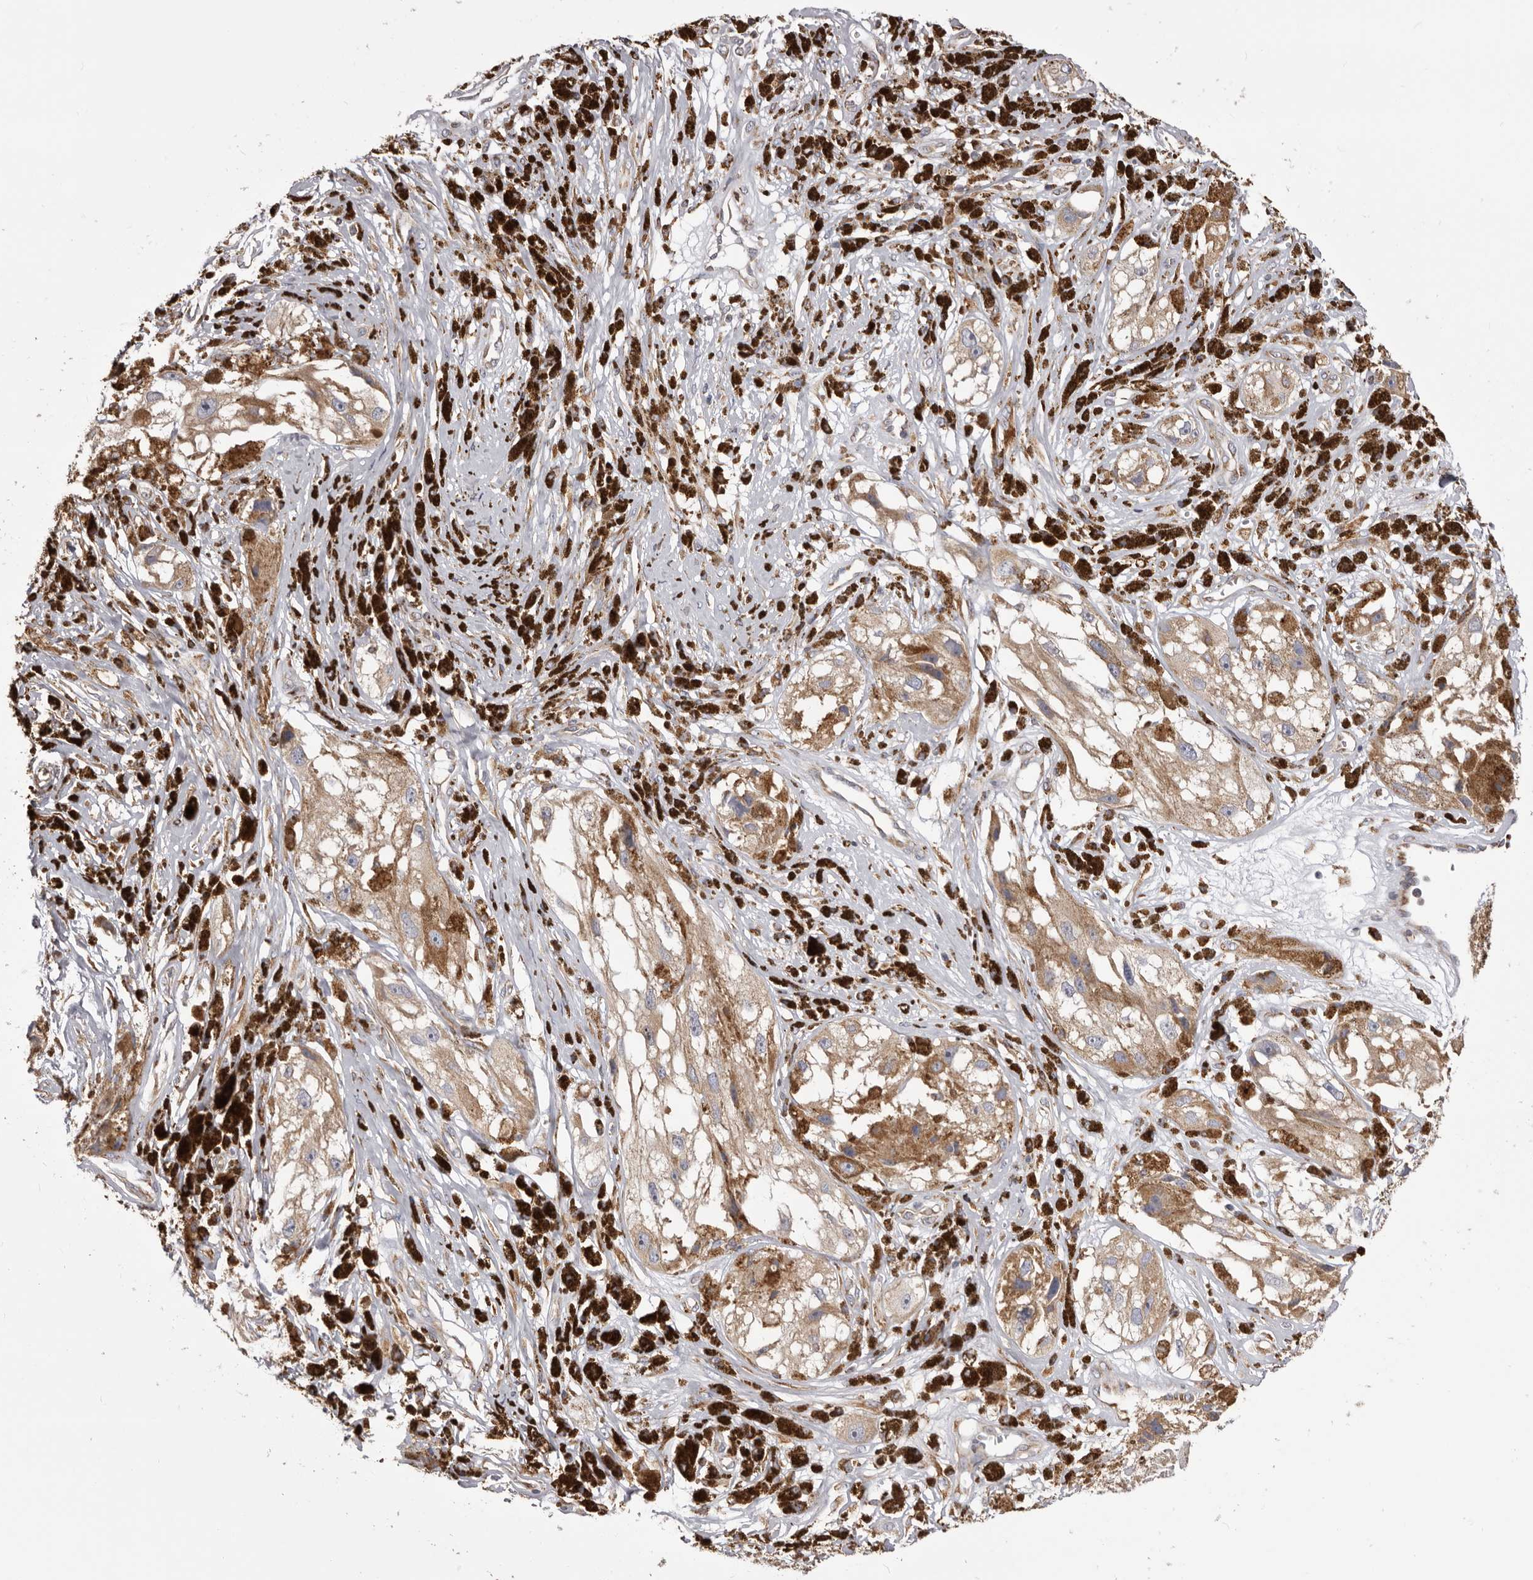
{"staining": {"intensity": "weak", "quantity": ">75%", "location": "cytoplasmic/membranous"}, "tissue": "melanoma", "cell_type": "Tumor cells", "image_type": "cancer", "snomed": [{"axis": "morphology", "description": "Malignant melanoma, NOS"}, {"axis": "topography", "description": "Skin"}], "caption": "High-power microscopy captured an IHC histopathology image of malignant melanoma, revealing weak cytoplasmic/membranous staining in about >75% of tumor cells. Using DAB (3,3'-diaminobenzidine) (brown) and hematoxylin (blue) stains, captured at high magnification using brightfield microscopy.", "gene": "QRSL1", "patient": {"sex": "male", "age": 88}}